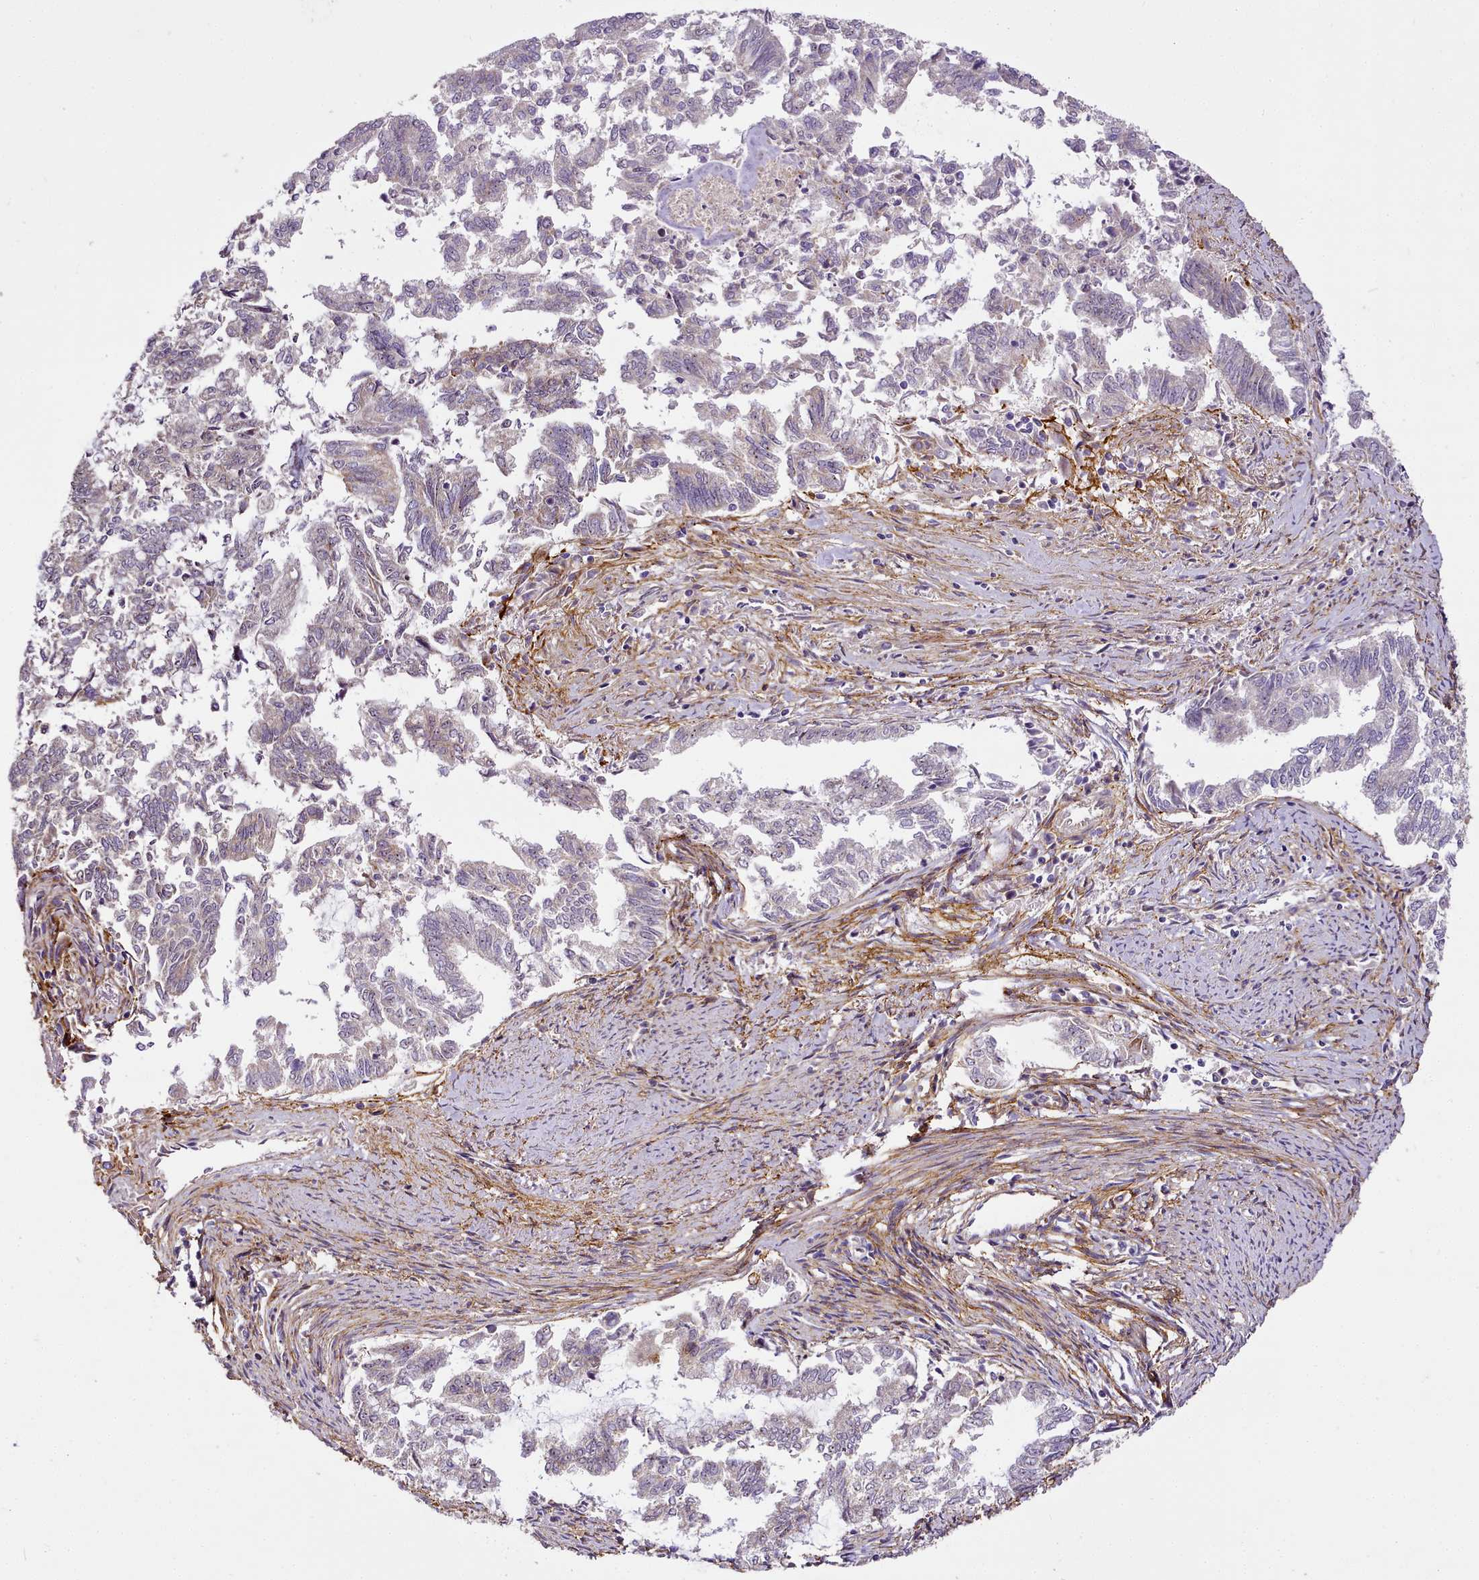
{"staining": {"intensity": "weak", "quantity": "<25%", "location": "cytoplasmic/membranous"}, "tissue": "endometrial cancer", "cell_type": "Tumor cells", "image_type": "cancer", "snomed": [{"axis": "morphology", "description": "Adenocarcinoma, NOS"}, {"axis": "topography", "description": "Endometrium"}], "caption": "Adenocarcinoma (endometrial) was stained to show a protein in brown. There is no significant expression in tumor cells. (DAB IHC visualized using brightfield microscopy, high magnification).", "gene": "NBPF1", "patient": {"sex": "female", "age": 79}}